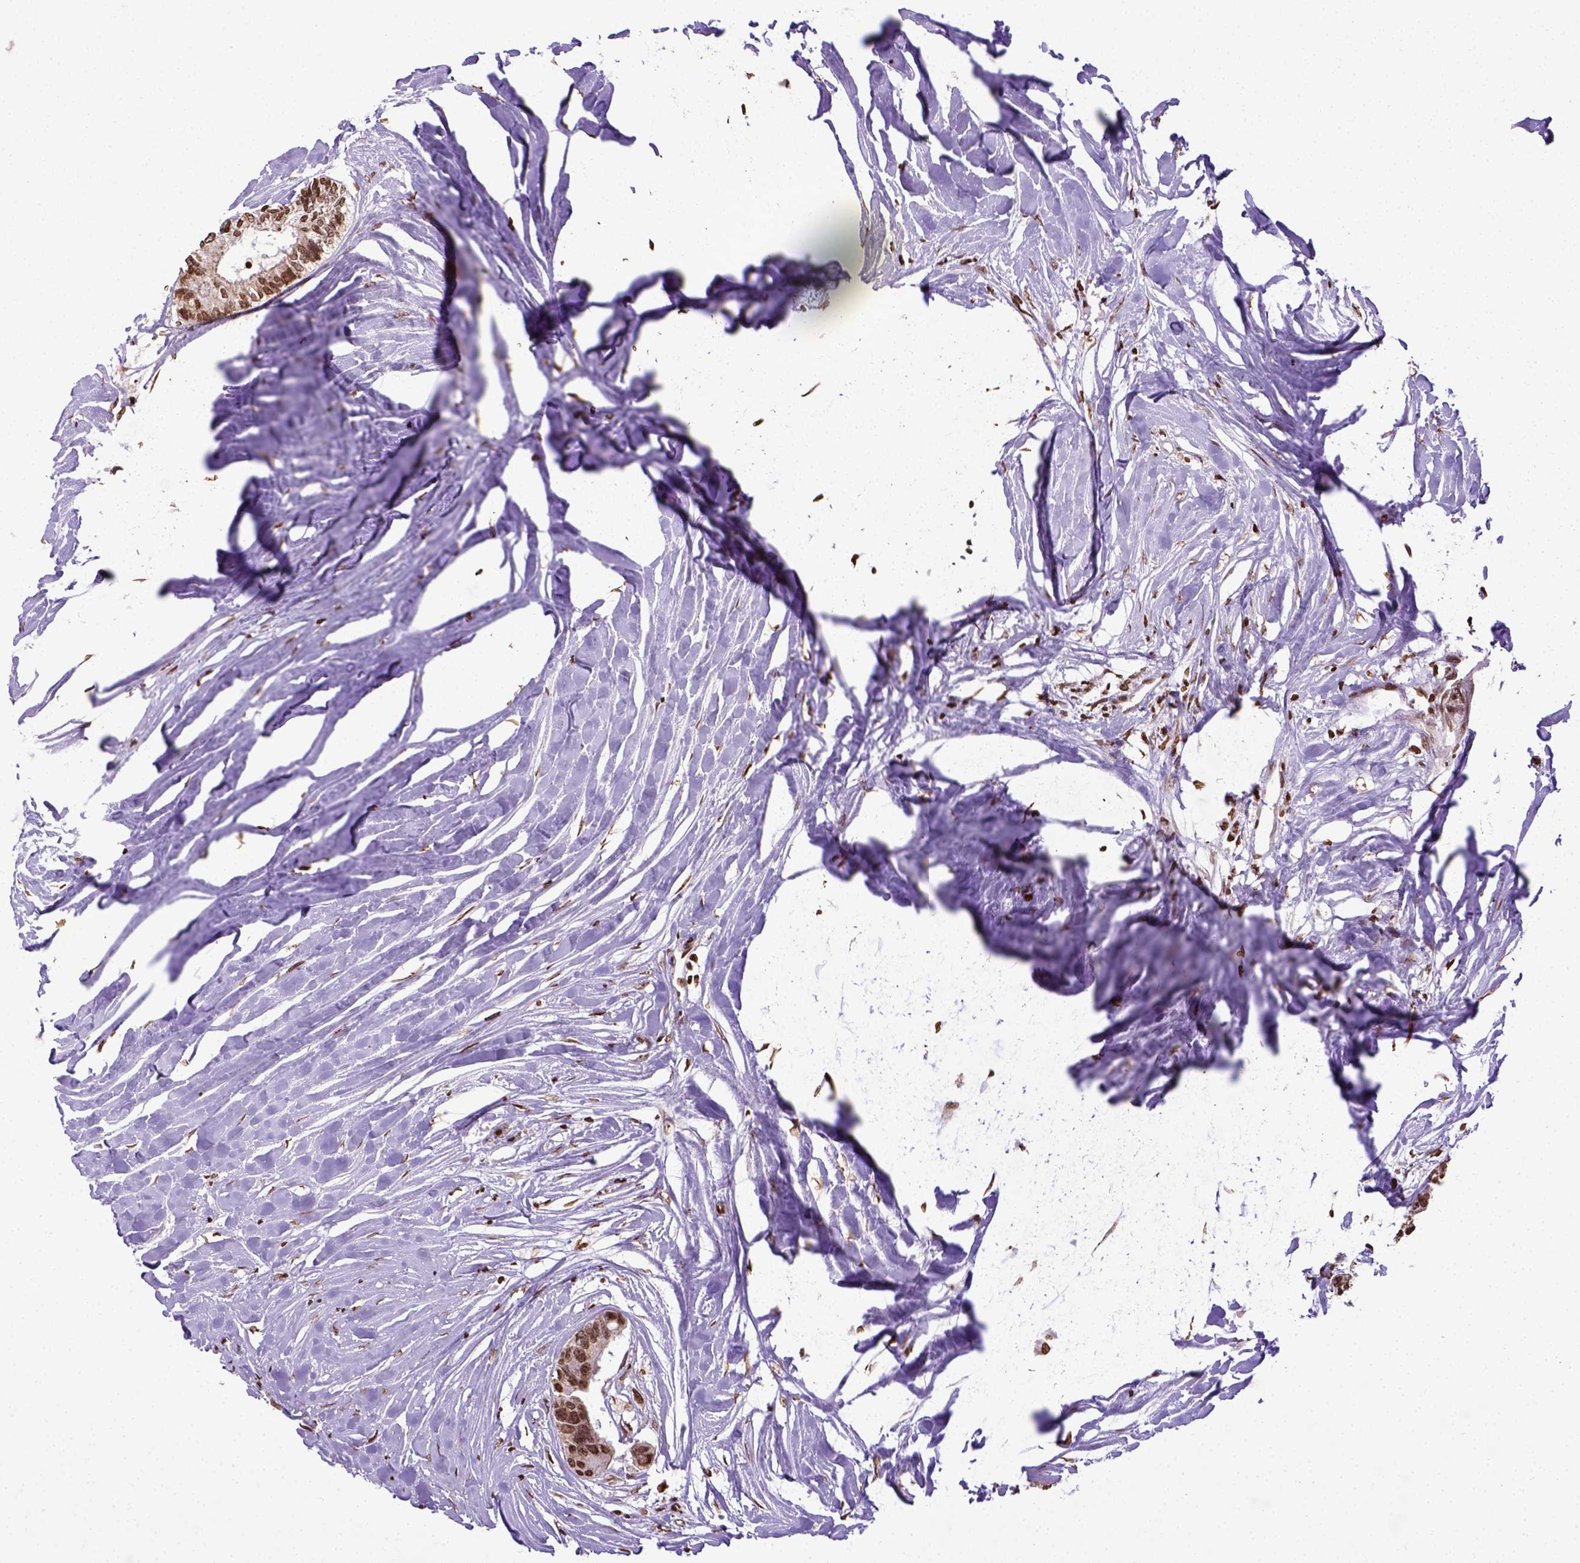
{"staining": {"intensity": "moderate", "quantity": ">75%", "location": "nuclear"}, "tissue": "colorectal cancer", "cell_type": "Tumor cells", "image_type": "cancer", "snomed": [{"axis": "morphology", "description": "Adenocarcinoma, NOS"}, {"axis": "topography", "description": "Colon"}, {"axis": "topography", "description": "Rectum"}], "caption": "DAB immunohistochemical staining of human colorectal adenocarcinoma shows moderate nuclear protein expression in approximately >75% of tumor cells. Using DAB (brown) and hematoxylin (blue) stains, captured at high magnification using brightfield microscopy.", "gene": "ZNF75D", "patient": {"sex": "male", "age": 57}}